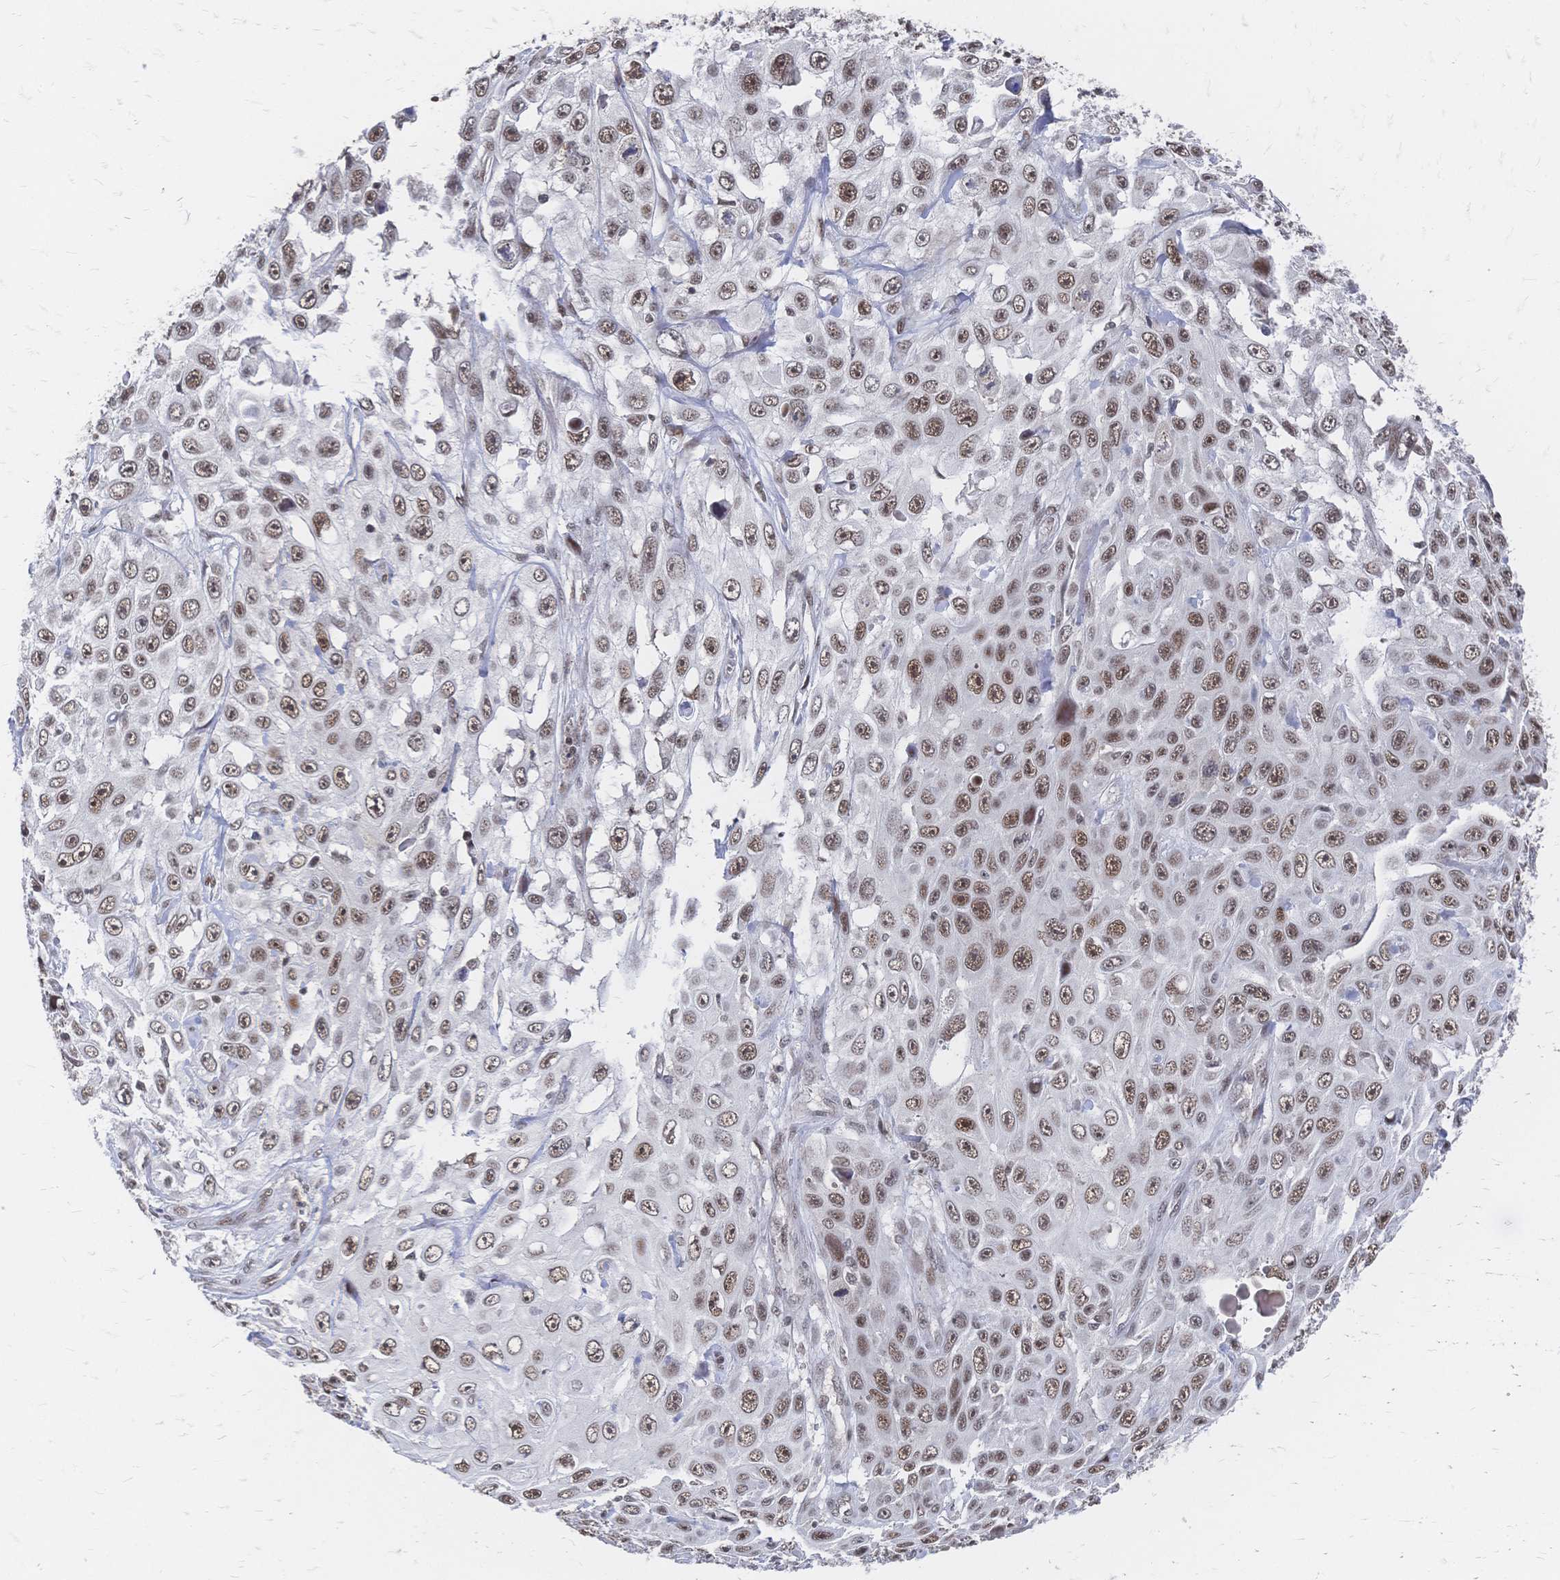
{"staining": {"intensity": "moderate", "quantity": ">75%", "location": "nuclear"}, "tissue": "skin cancer", "cell_type": "Tumor cells", "image_type": "cancer", "snomed": [{"axis": "morphology", "description": "Squamous cell carcinoma, NOS"}, {"axis": "topography", "description": "Skin"}], "caption": "This micrograph displays IHC staining of skin cancer (squamous cell carcinoma), with medium moderate nuclear staining in about >75% of tumor cells.", "gene": "NELFA", "patient": {"sex": "male", "age": 82}}